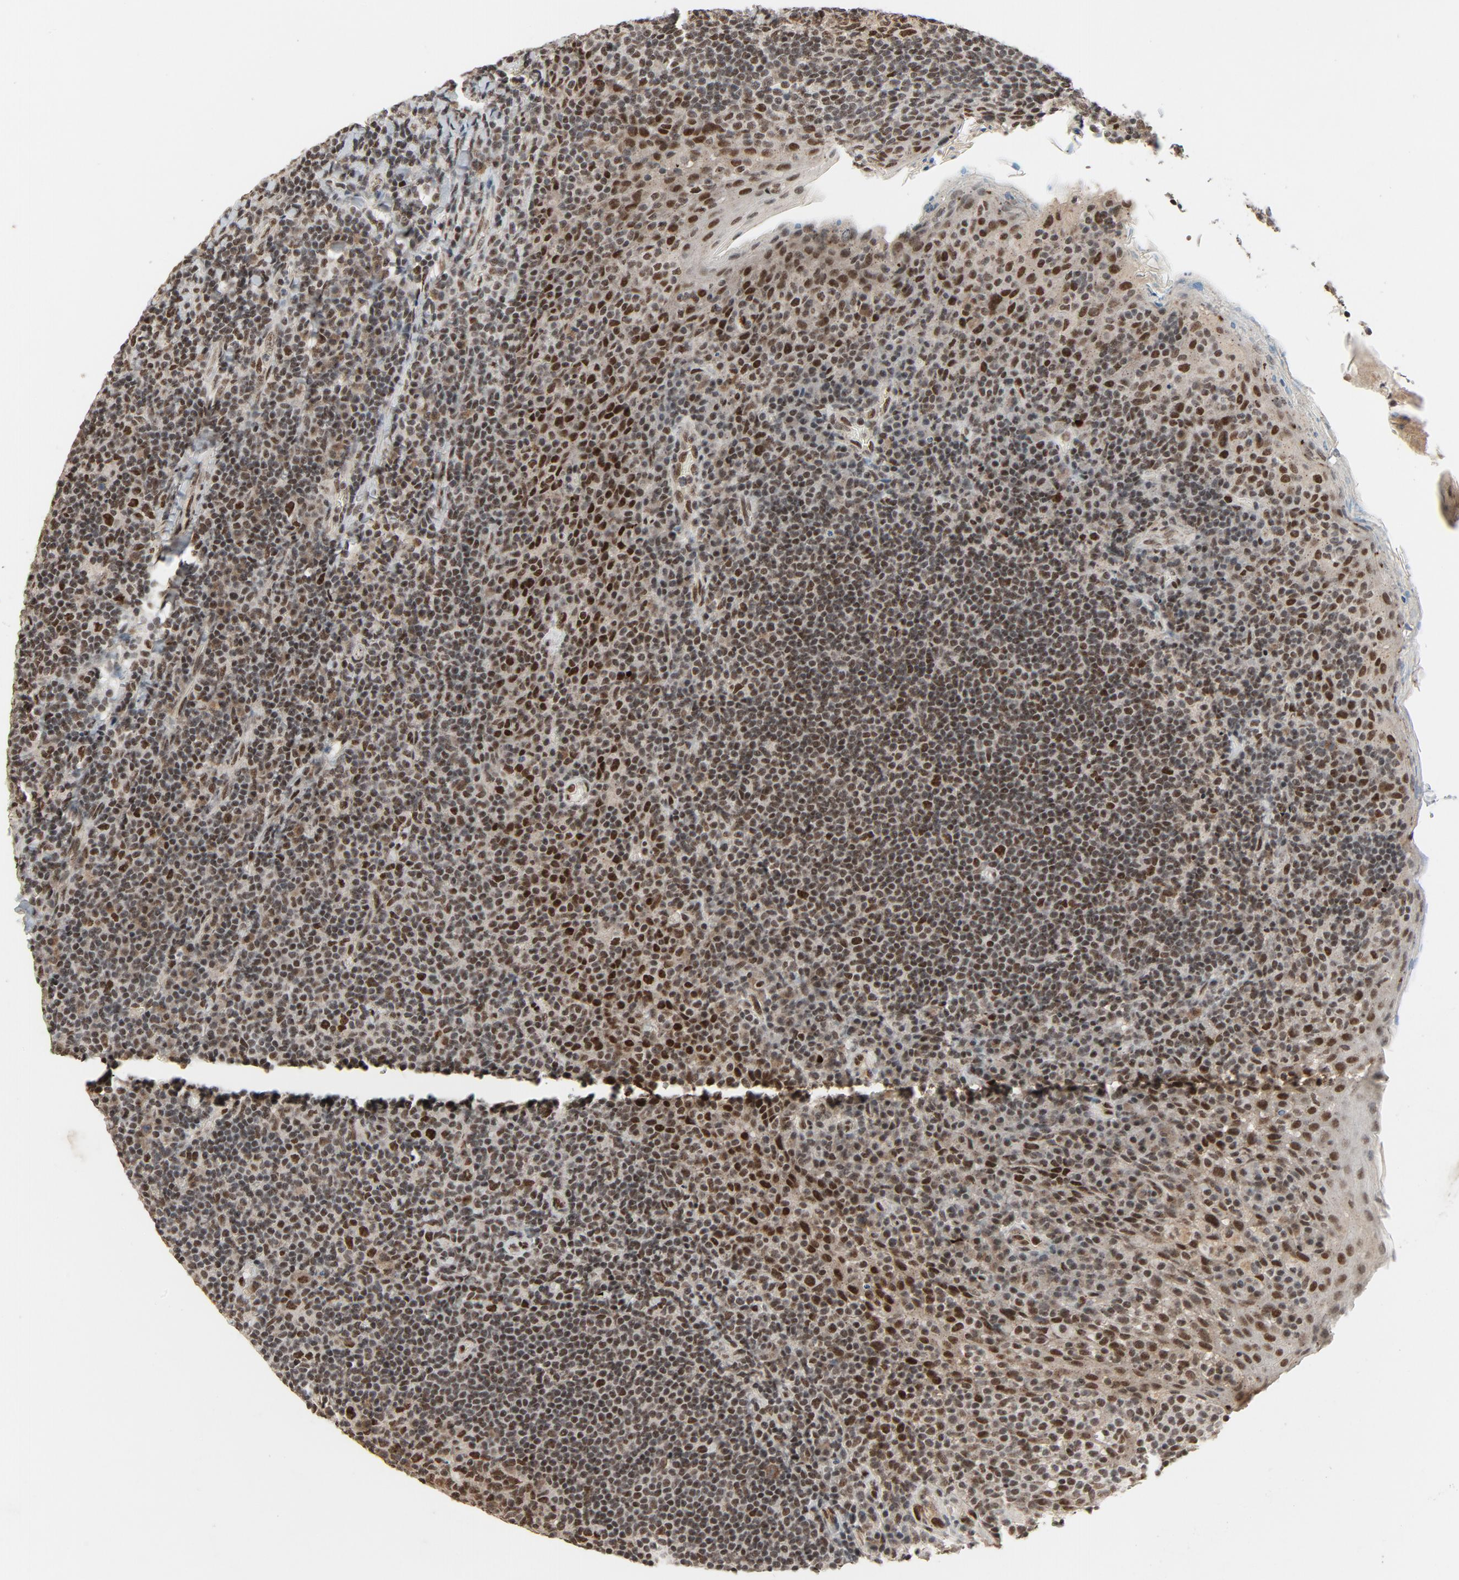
{"staining": {"intensity": "strong", "quantity": ">75%", "location": "nuclear"}, "tissue": "tonsil", "cell_type": "Germinal center cells", "image_type": "normal", "snomed": [{"axis": "morphology", "description": "Normal tissue, NOS"}, {"axis": "topography", "description": "Tonsil"}], "caption": "Protein staining of benign tonsil reveals strong nuclear staining in approximately >75% of germinal center cells.", "gene": "SMARCD1", "patient": {"sex": "male", "age": 17}}